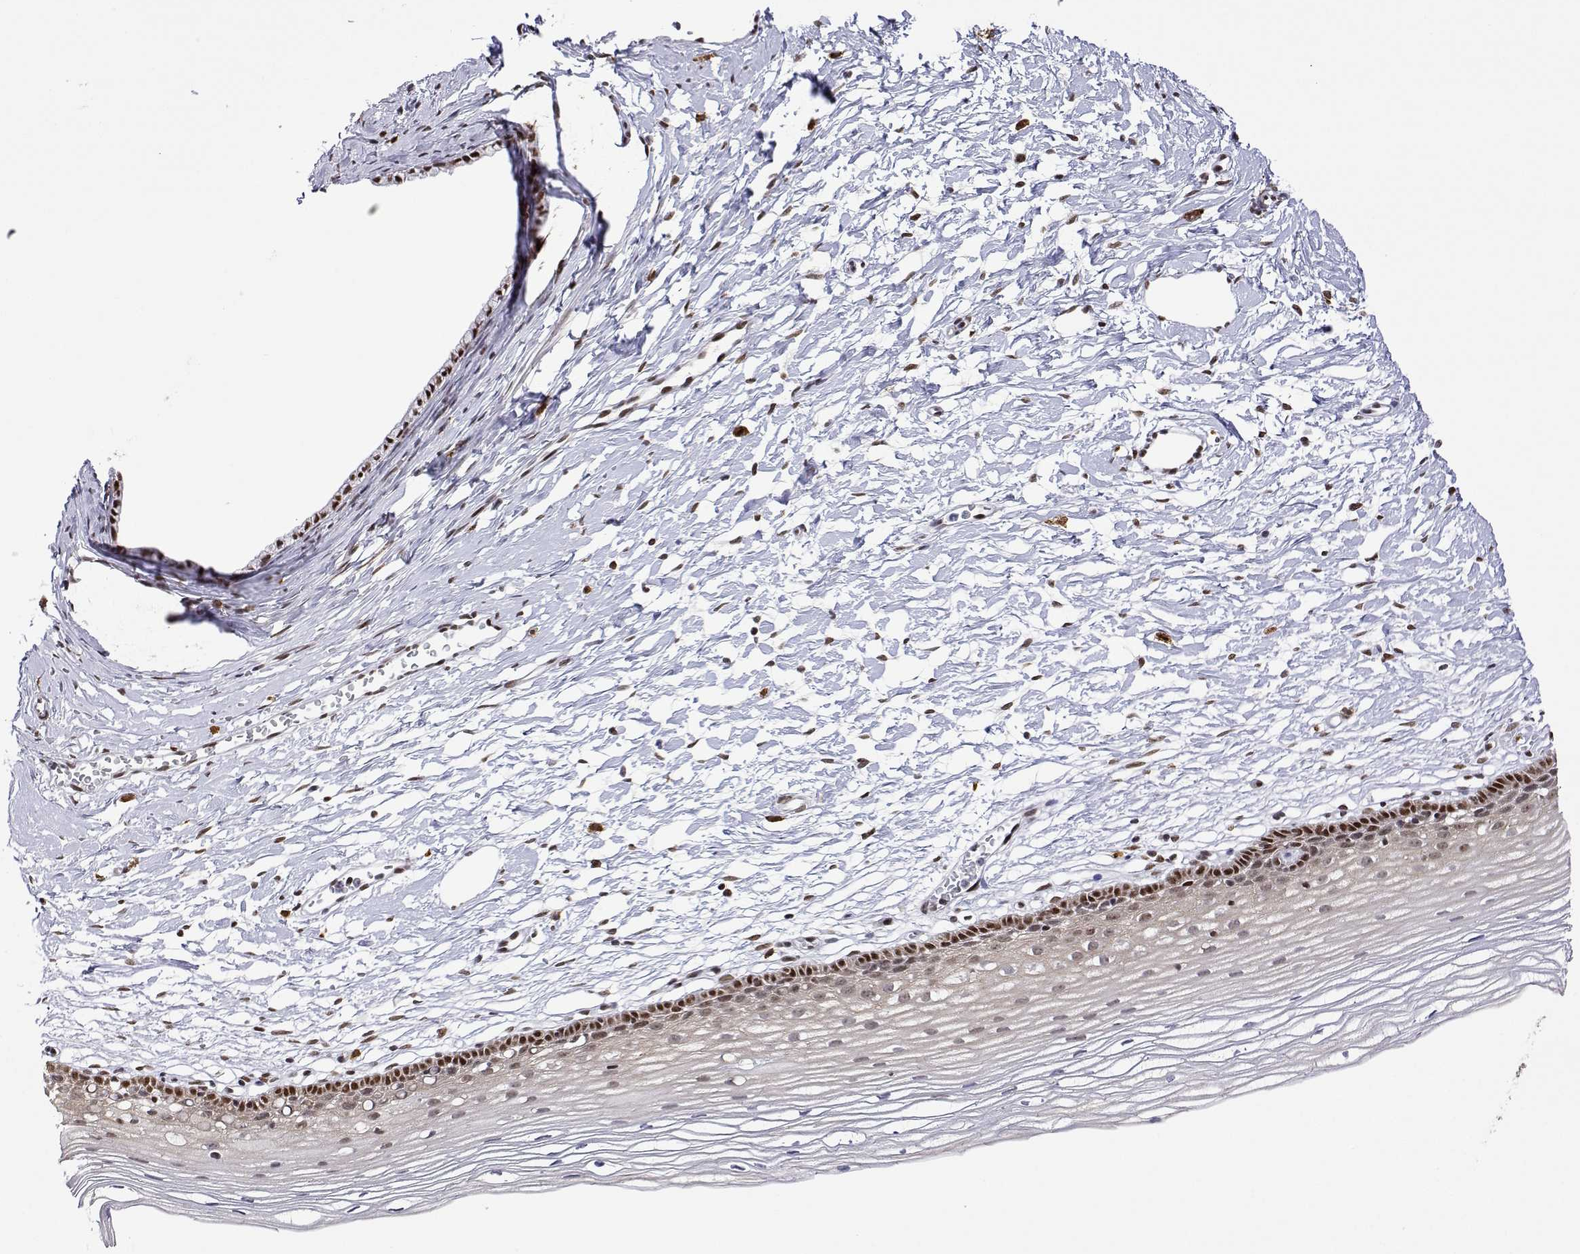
{"staining": {"intensity": "moderate", "quantity": ">75%", "location": "nuclear"}, "tissue": "cervix", "cell_type": "Glandular cells", "image_type": "normal", "snomed": [{"axis": "morphology", "description": "Normal tissue, NOS"}, {"axis": "topography", "description": "Cervix"}], "caption": "Immunohistochemical staining of unremarkable human cervix shows >75% levels of moderate nuclear protein positivity in about >75% of glandular cells.", "gene": "XPC", "patient": {"sex": "female", "age": 40}}